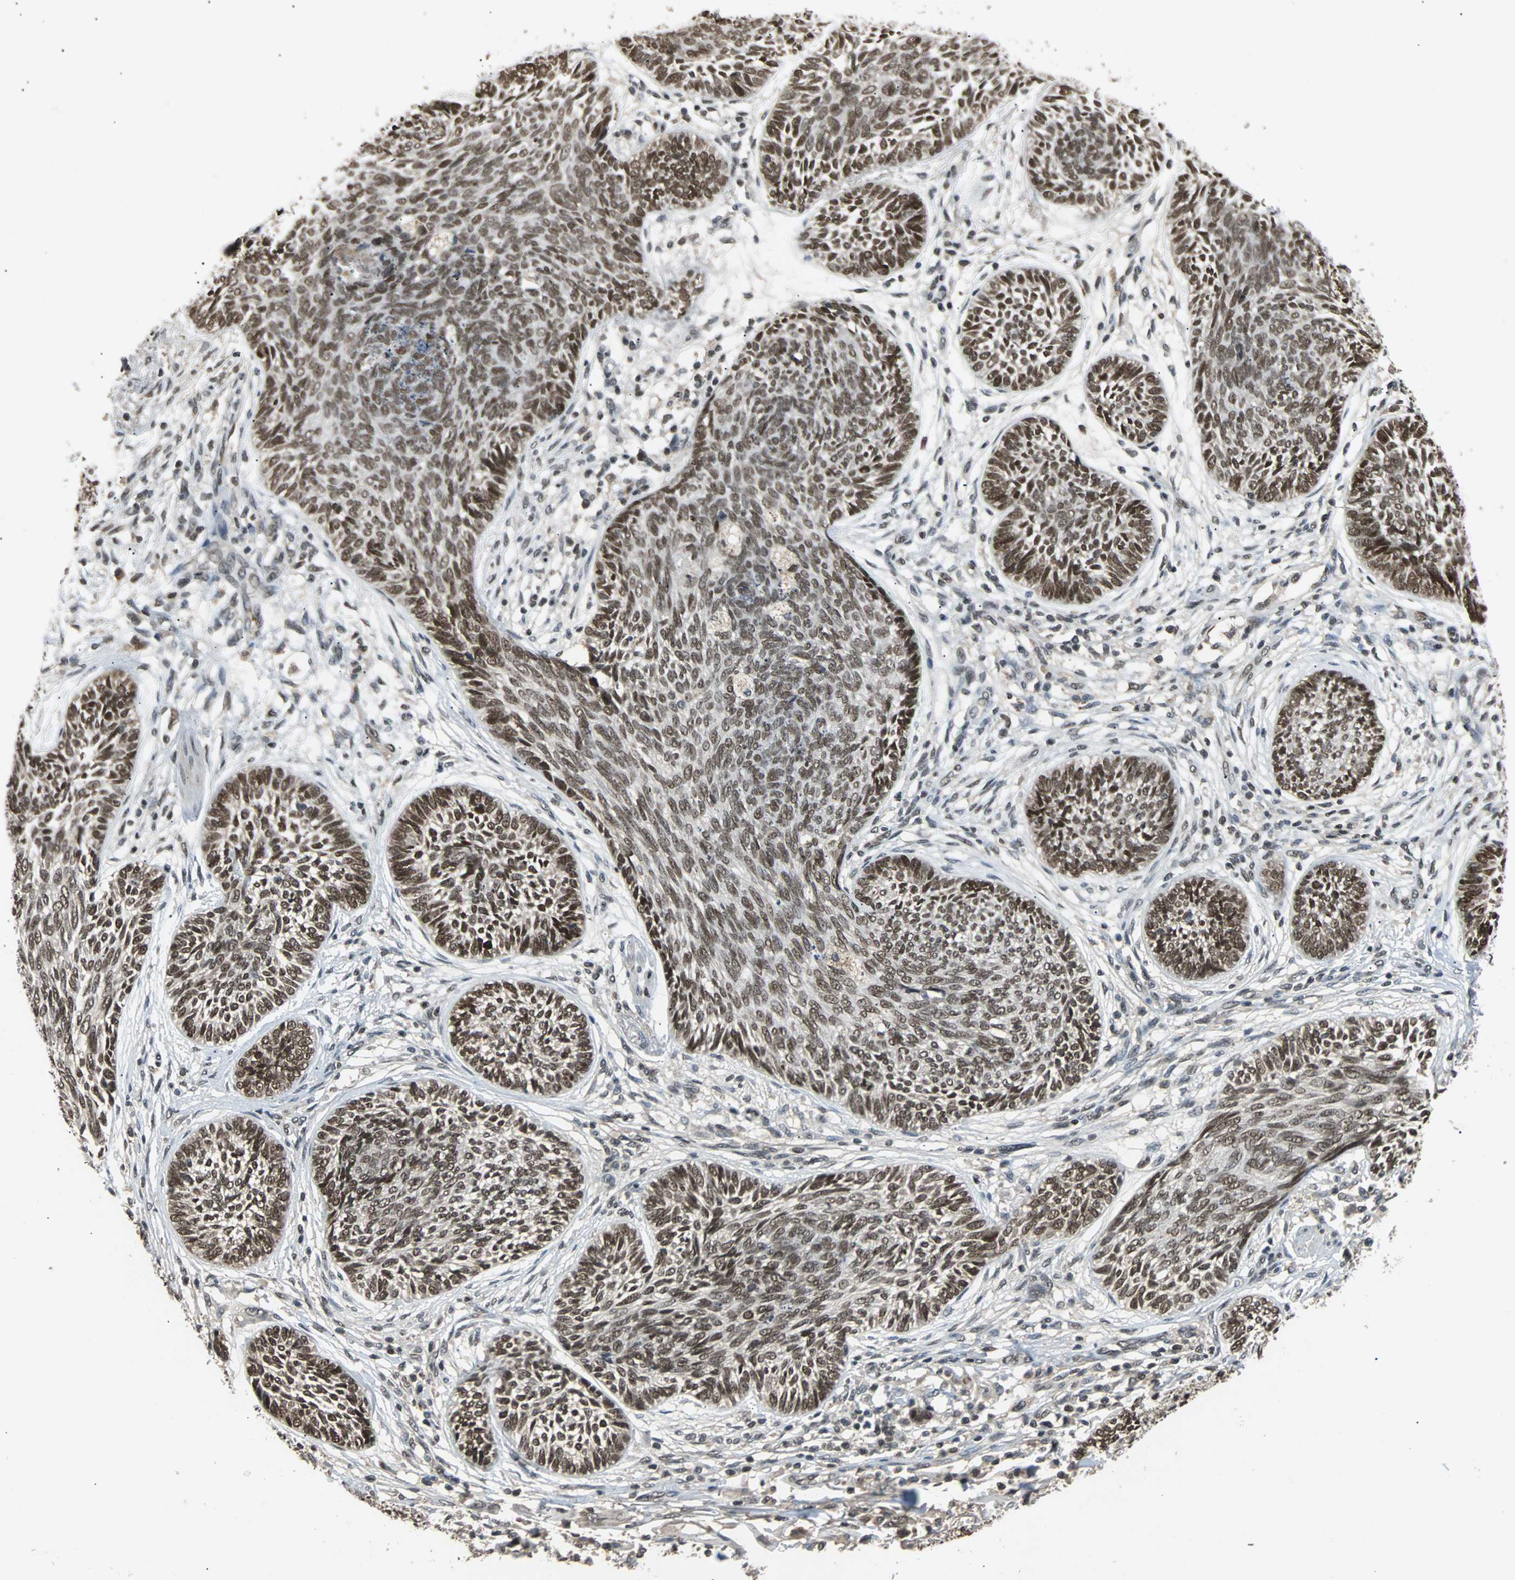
{"staining": {"intensity": "moderate", "quantity": ">75%", "location": "nuclear"}, "tissue": "skin cancer", "cell_type": "Tumor cells", "image_type": "cancer", "snomed": [{"axis": "morphology", "description": "Papilloma, NOS"}, {"axis": "morphology", "description": "Basal cell carcinoma"}, {"axis": "topography", "description": "Skin"}], "caption": "Immunohistochemical staining of human skin basal cell carcinoma demonstrates medium levels of moderate nuclear expression in about >75% of tumor cells. Nuclei are stained in blue.", "gene": "PHC1", "patient": {"sex": "male", "age": 87}}